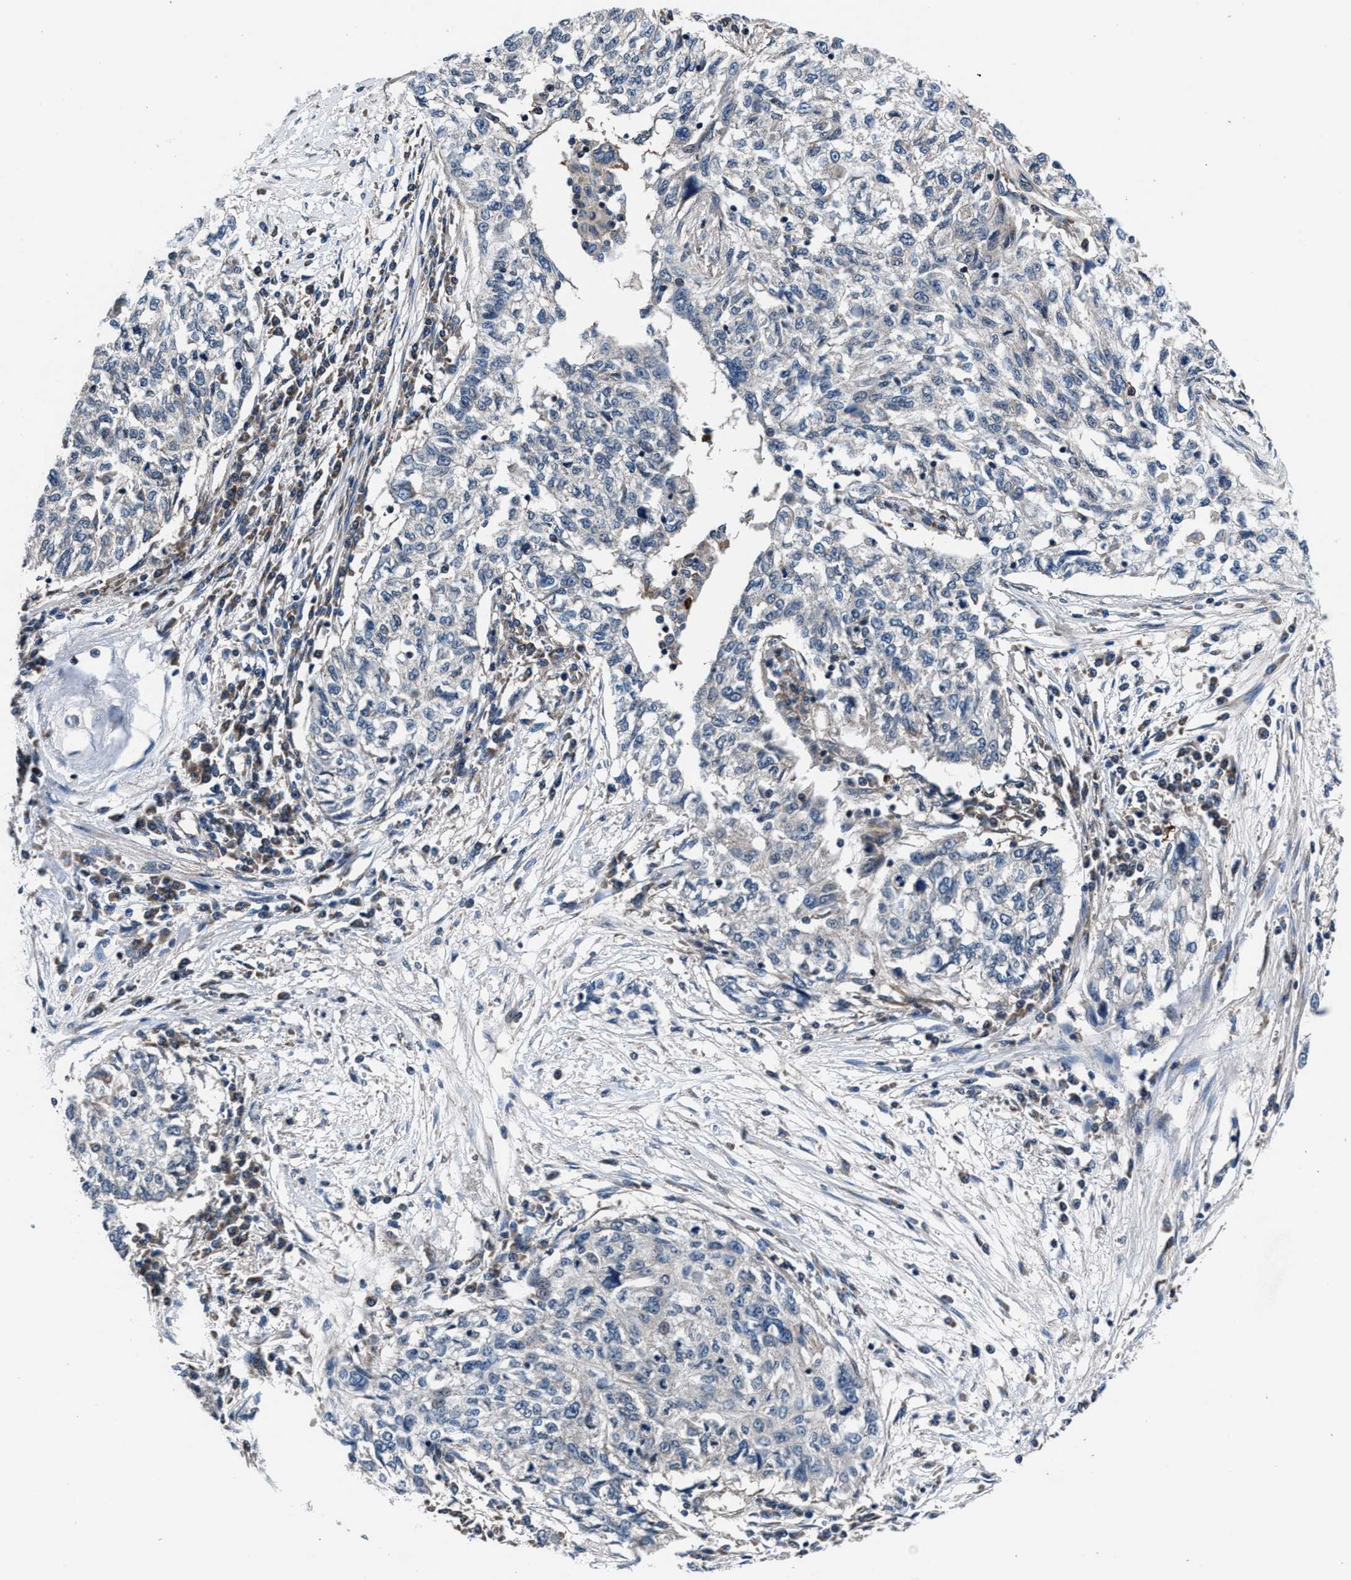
{"staining": {"intensity": "negative", "quantity": "none", "location": "none"}, "tissue": "cervical cancer", "cell_type": "Tumor cells", "image_type": "cancer", "snomed": [{"axis": "morphology", "description": "Squamous cell carcinoma, NOS"}, {"axis": "topography", "description": "Cervix"}], "caption": "A micrograph of human squamous cell carcinoma (cervical) is negative for staining in tumor cells.", "gene": "PRPSAP2", "patient": {"sex": "female", "age": 57}}